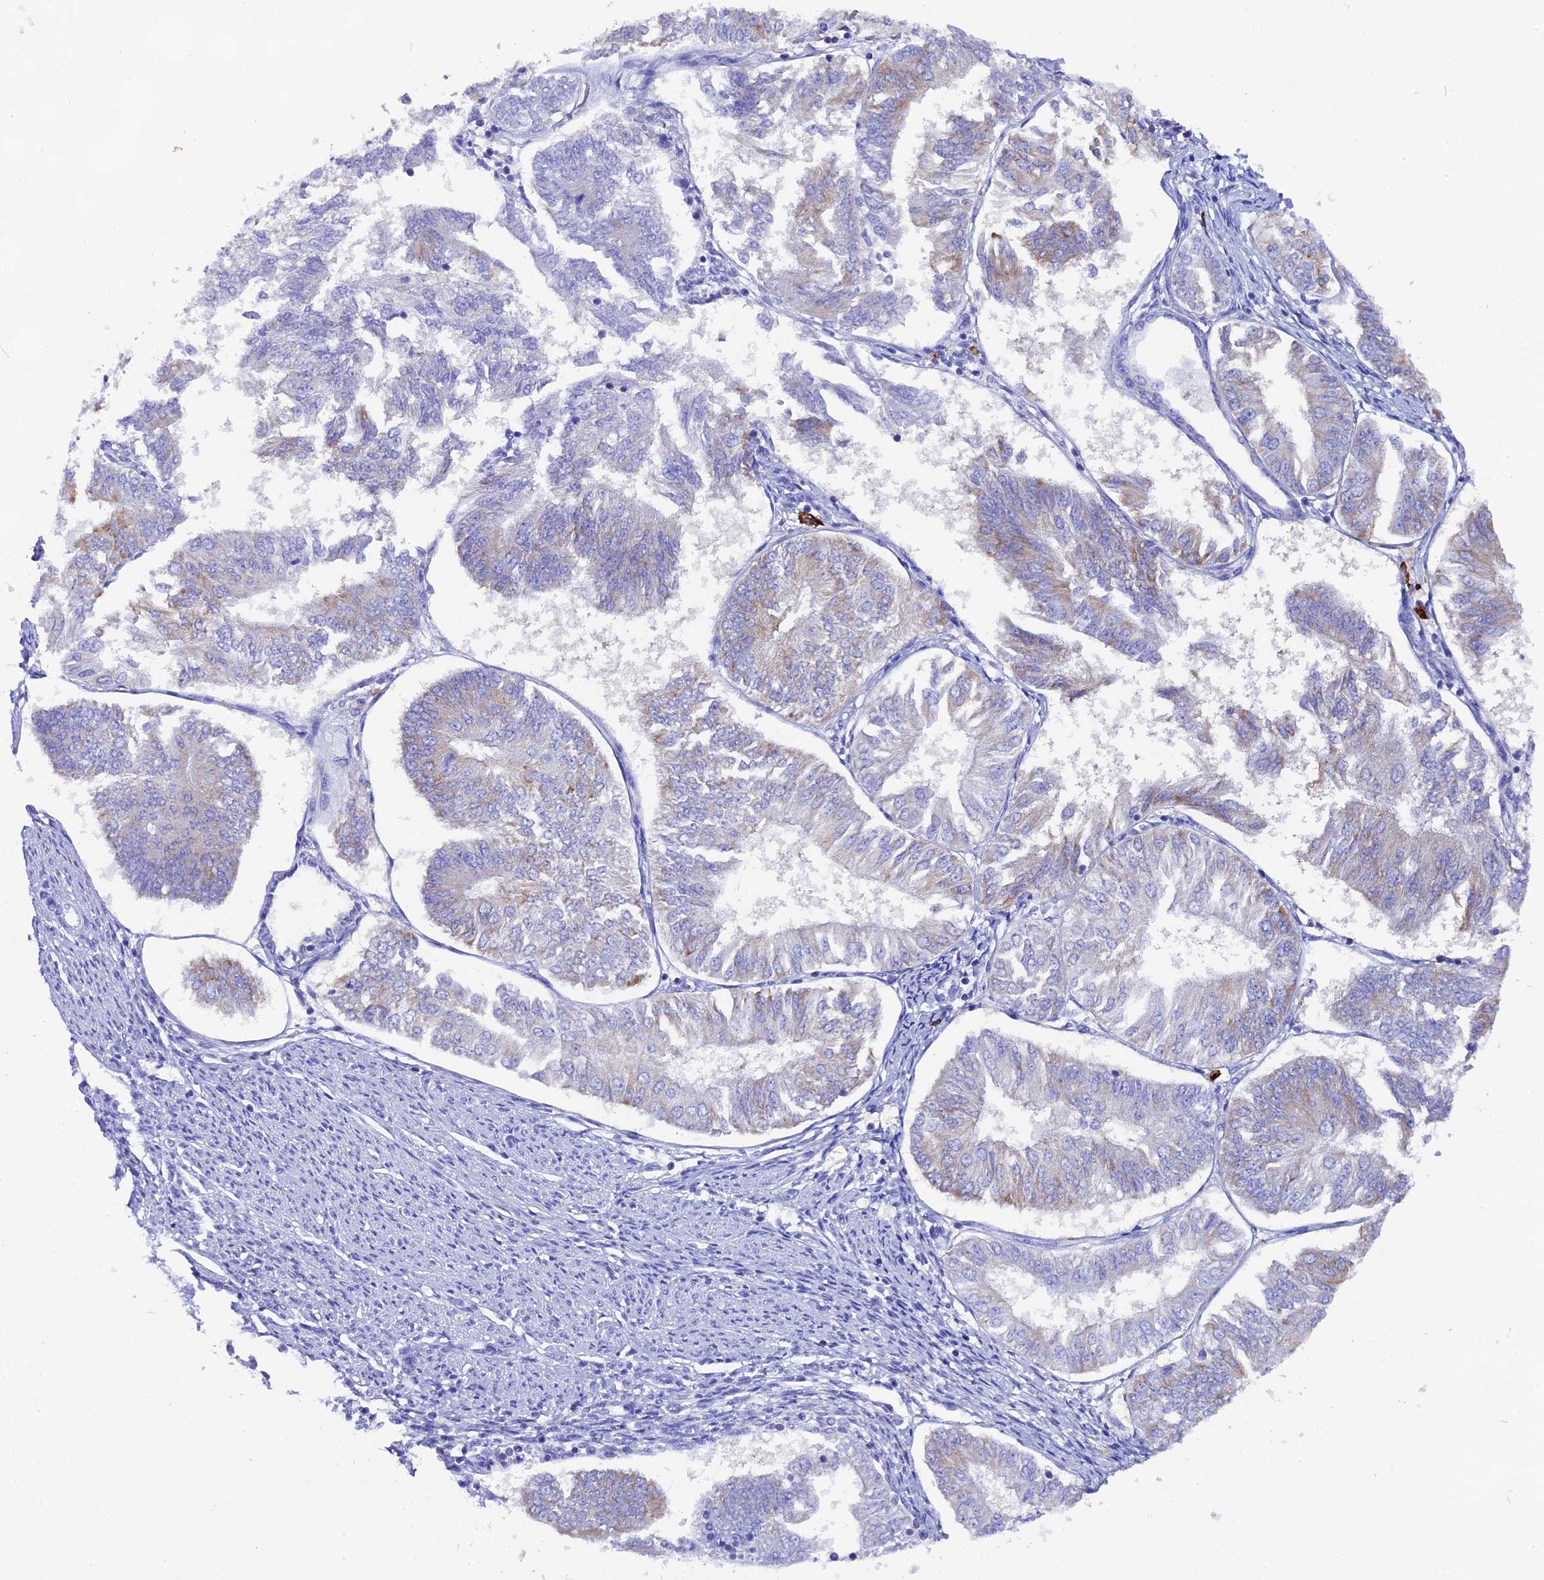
{"staining": {"intensity": "weak", "quantity": "<25%", "location": "cytoplasmic/membranous"}, "tissue": "endometrial cancer", "cell_type": "Tumor cells", "image_type": "cancer", "snomed": [{"axis": "morphology", "description": "Adenocarcinoma, NOS"}, {"axis": "topography", "description": "Endometrium"}], "caption": "Immunohistochemical staining of human adenocarcinoma (endometrial) demonstrates no significant expression in tumor cells.", "gene": "FKBP11", "patient": {"sex": "female", "age": 58}}